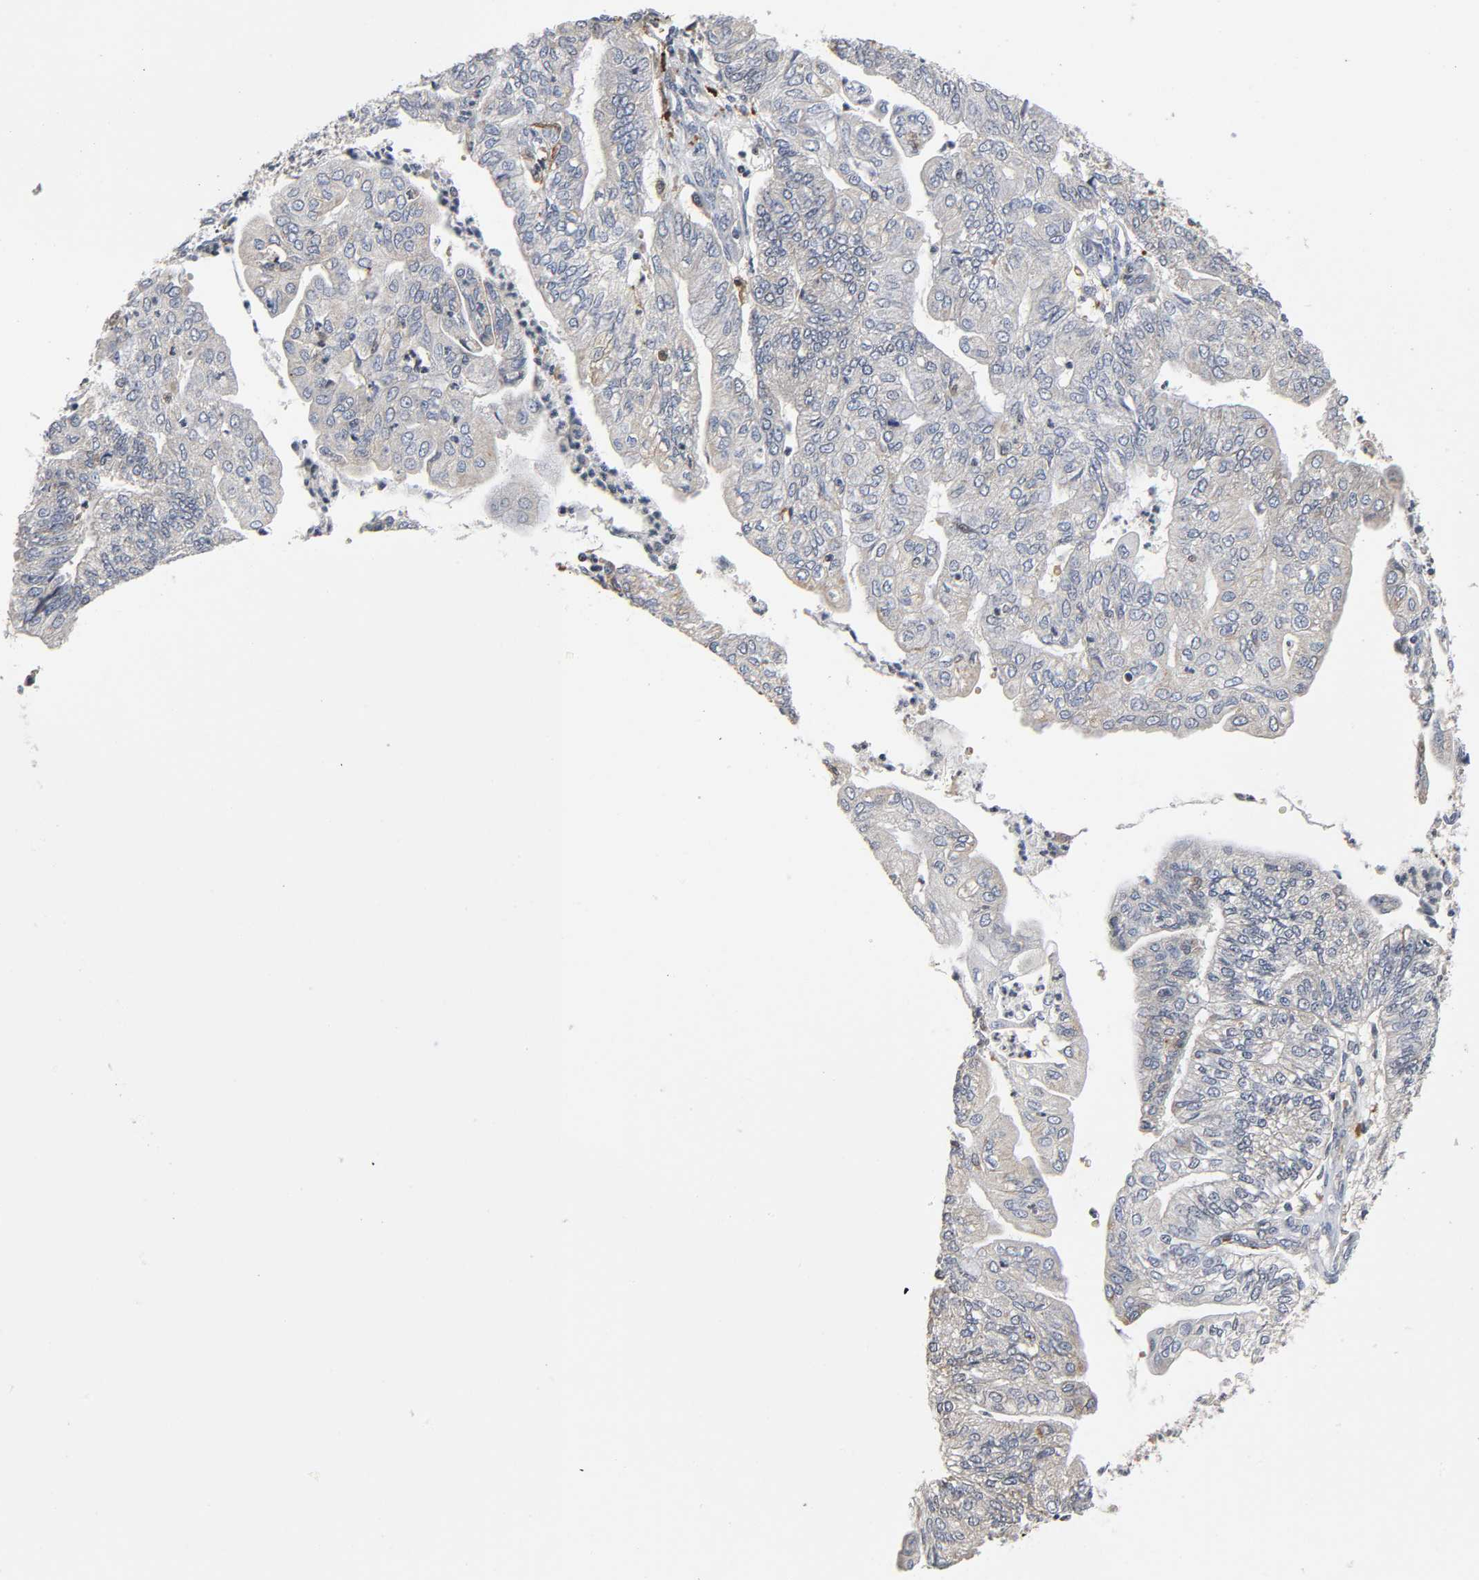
{"staining": {"intensity": "negative", "quantity": "none", "location": "none"}, "tissue": "endometrial cancer", "cell_type": "Tumor cells", "image_type": "cancer", "snomed": [{"axis": "morphology", "description": "Adenocarcinoma, NOS"}, {"axis": "topography", "description": "Endometrium"}], "caption": "Human endometrial adenocarcinoma stained for a protein using IHC reveals no staining in tumor cells.", "gene": "KAT2B", "patient": {"sex": "female", "age": 59}}